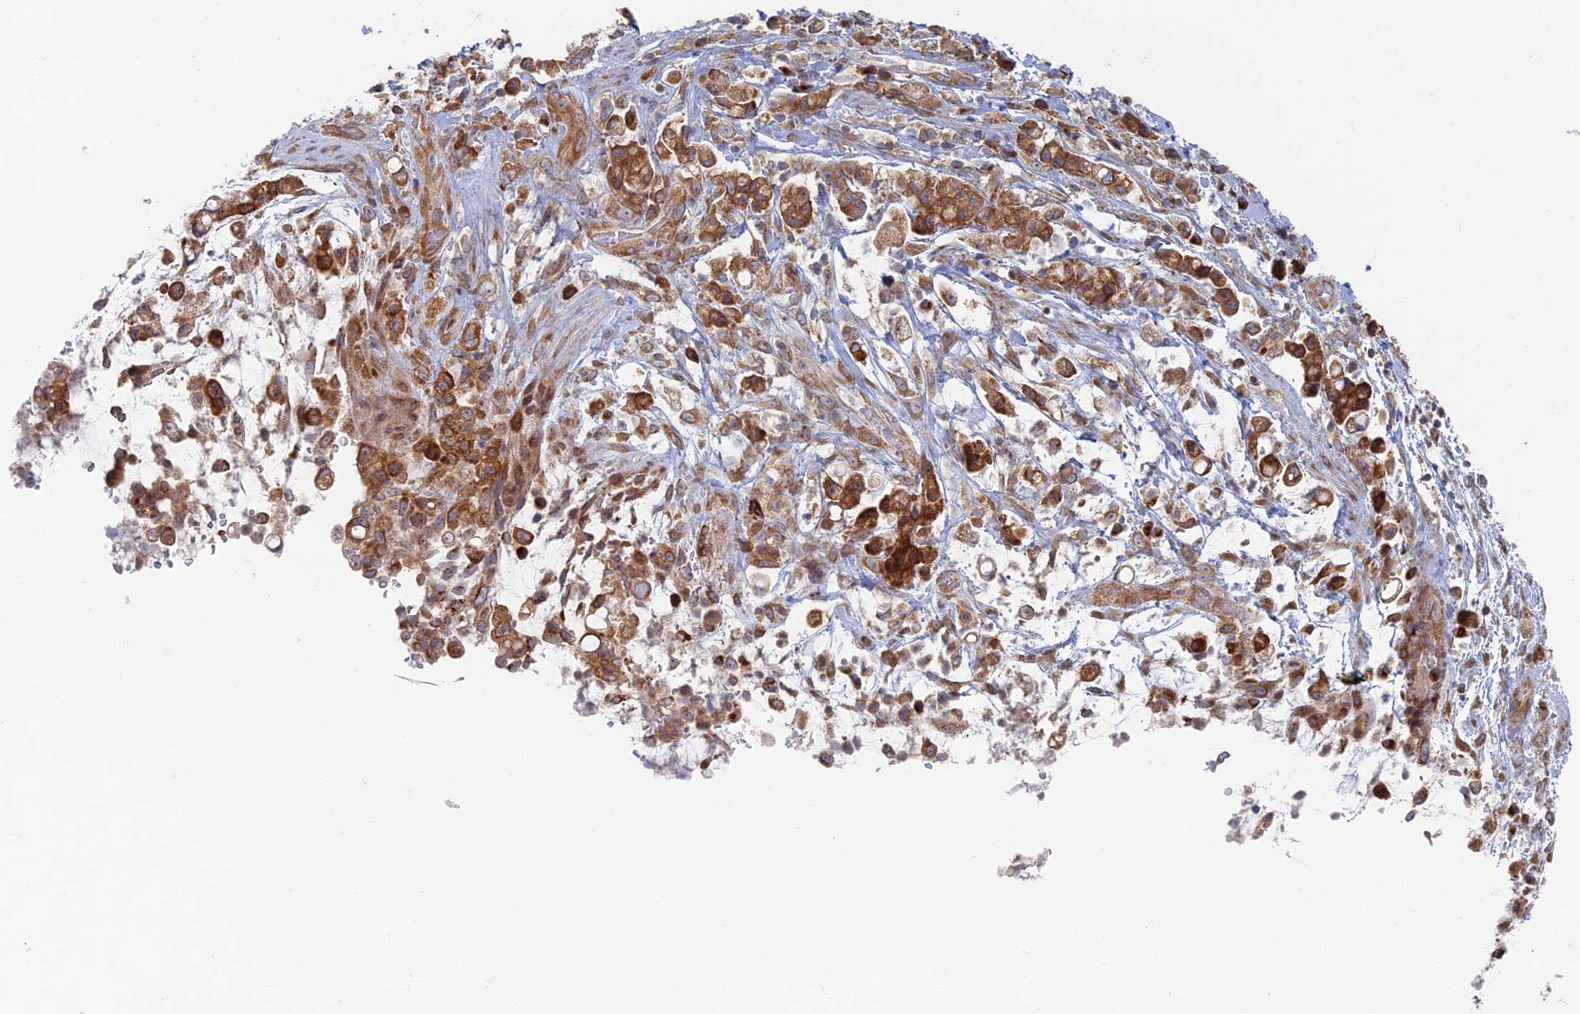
{"staining": {"intensity": "strong", "quantity": ">75%", "location": "cytoplasmic/membranous"}, "tissue": "stomach cancer", "cell_type": "Tumor cells", "image_type": "cancer", "snomed": [{"axis": "morphology", "description": "Adenocarcinoma, NOS"}, {"axis": "topography", "description": "Stomach"}], "caption": "Adenocarcinoma (stomach) was stained to show a protein in brown. There is high levels of strong cytoplasmic/membranous staining in approximately >75% of tumor cells.", "gene": "TBC1D30", "patient": {"sex": "female", "age": 60}}